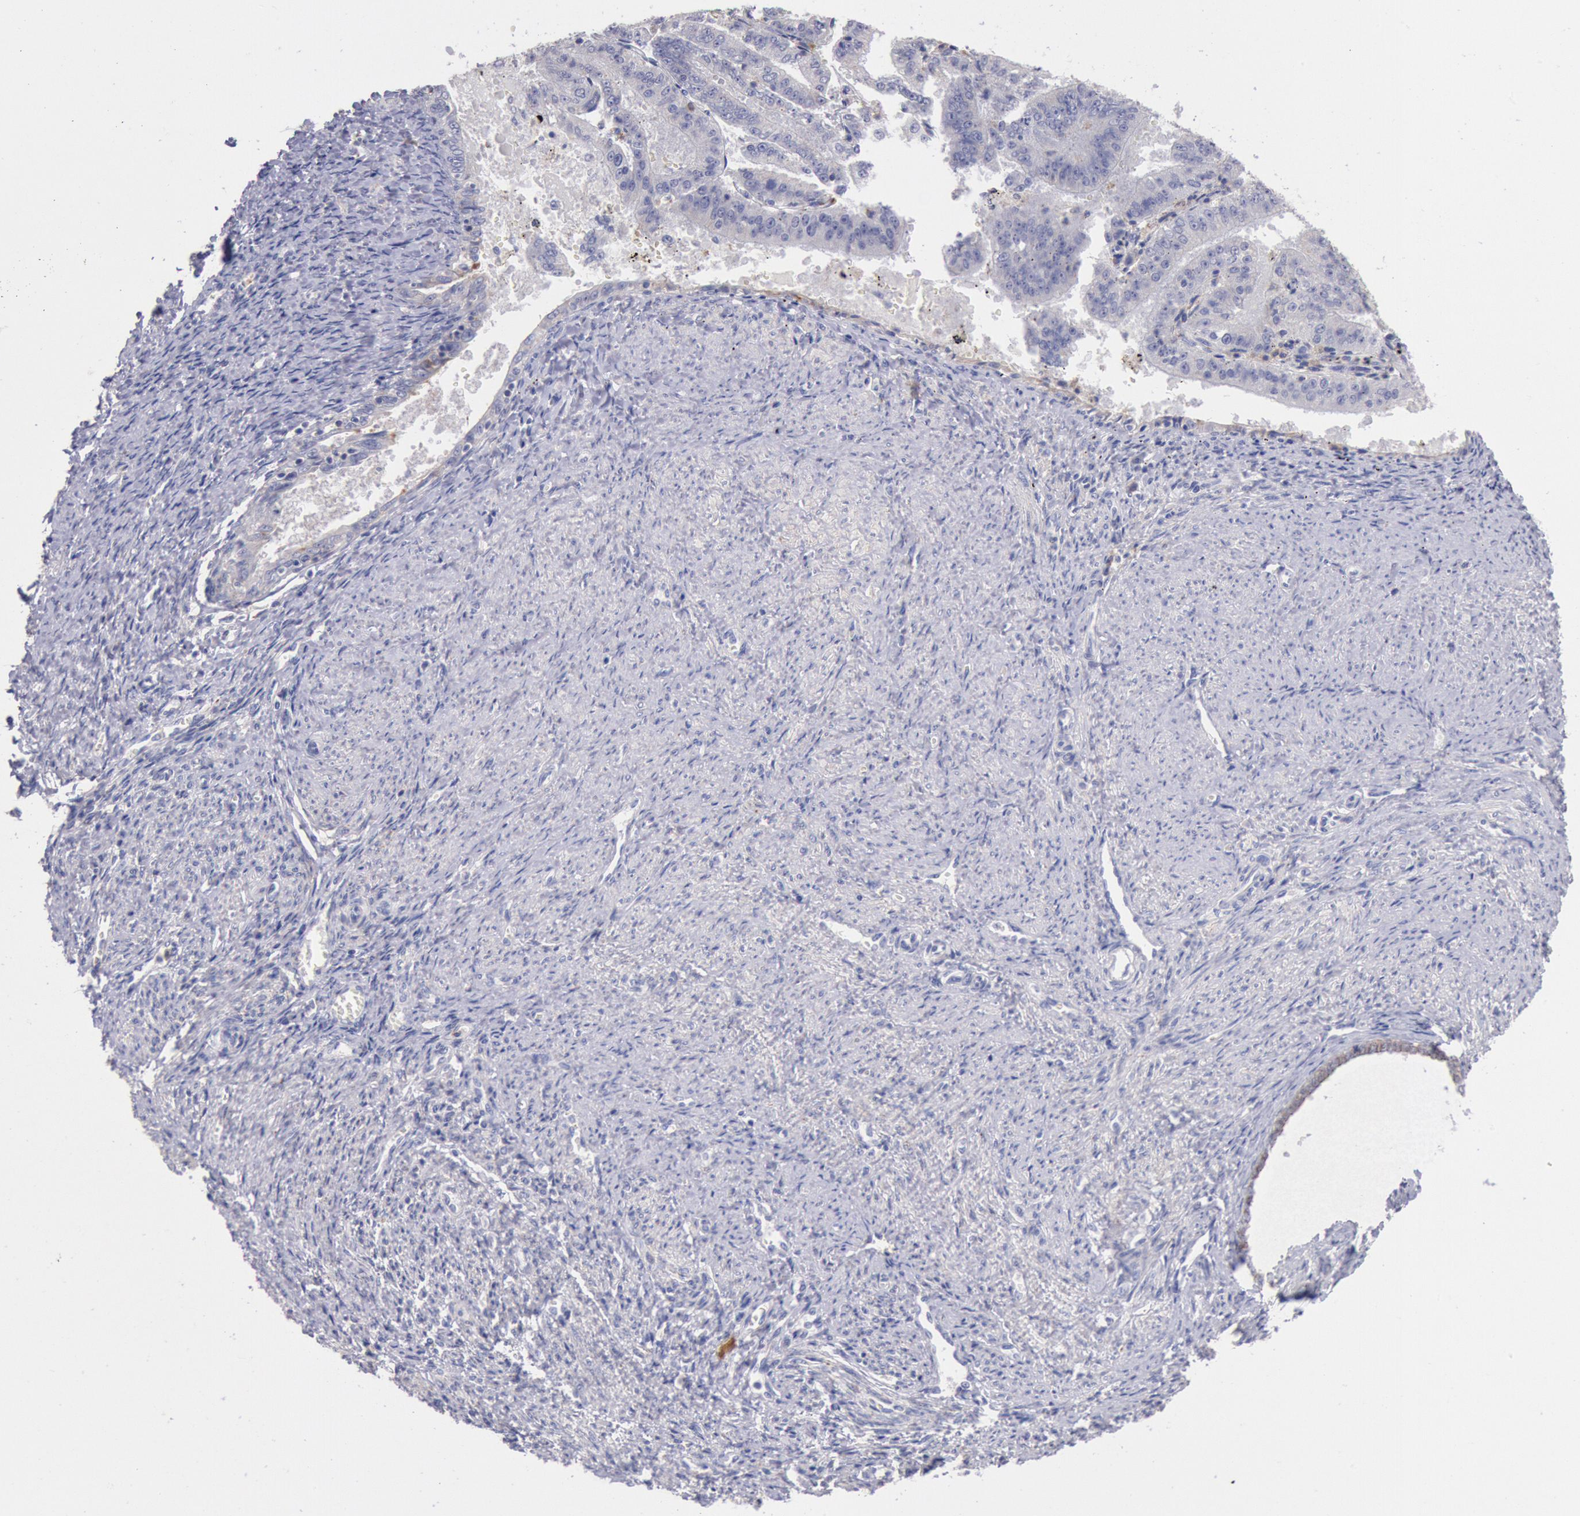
{"staining": {"intensity": "weak", "quantity": "<25%", "location": "cytoplasmic/membranous"}, "tissue": "endometrial cancer", "cell_type": "Tumor cells", "image_type": "cancer", "snomed": [{"axis": "morphology", "description": "Adenocarcinoma, NOS"}, {"axis": "topography", "description": "Endometrium"}], "caption": "The image demonstrates no staining of tumor cells in adenocarcinoma (endometrial).", "gene": "GAL3ST1", "patient": {"sex": "female", "age": 66}}